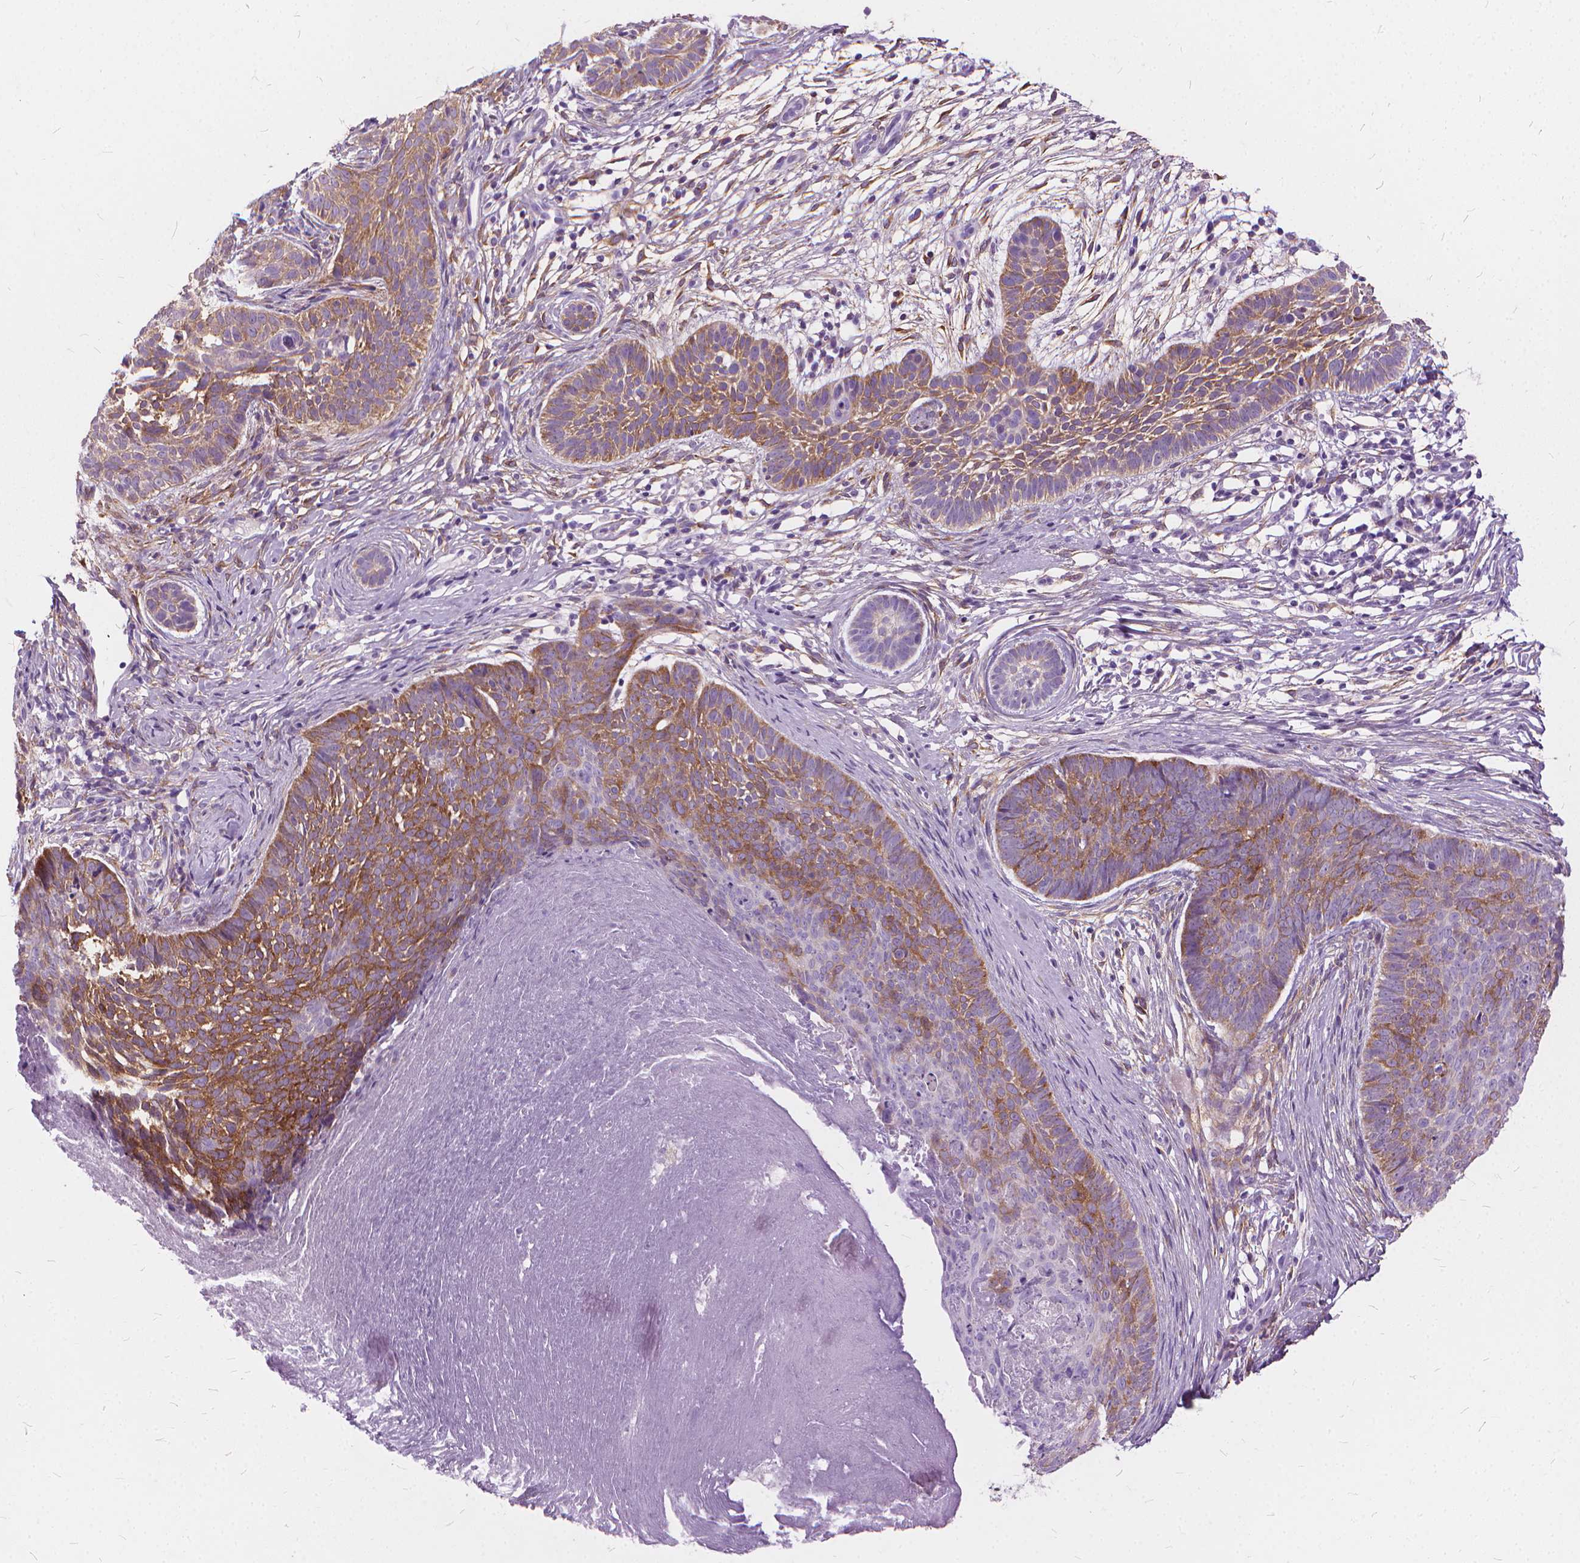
{"staining": {"intensity": "moderate", "quantity": "25%-75%", "location": "cytoplasmic/membranous"}, "tissue": "skin cancer", "cell_type": "Tumor cells", "image_type": "cancer", "snomed": [{"axis": "morphology", "description": "Basal cell carcinoma"}, {"axis": "topography", "description": "Skin"}], "caption": "There is medium levels of moderate cytoplasmic/membranous staining in tumor cells of skin basal cell carcinoma, as demonstrated by immunohistochemical staining (brown color).", "gene": "DNM1", "patient": {"sex": "male", "age": 85}}